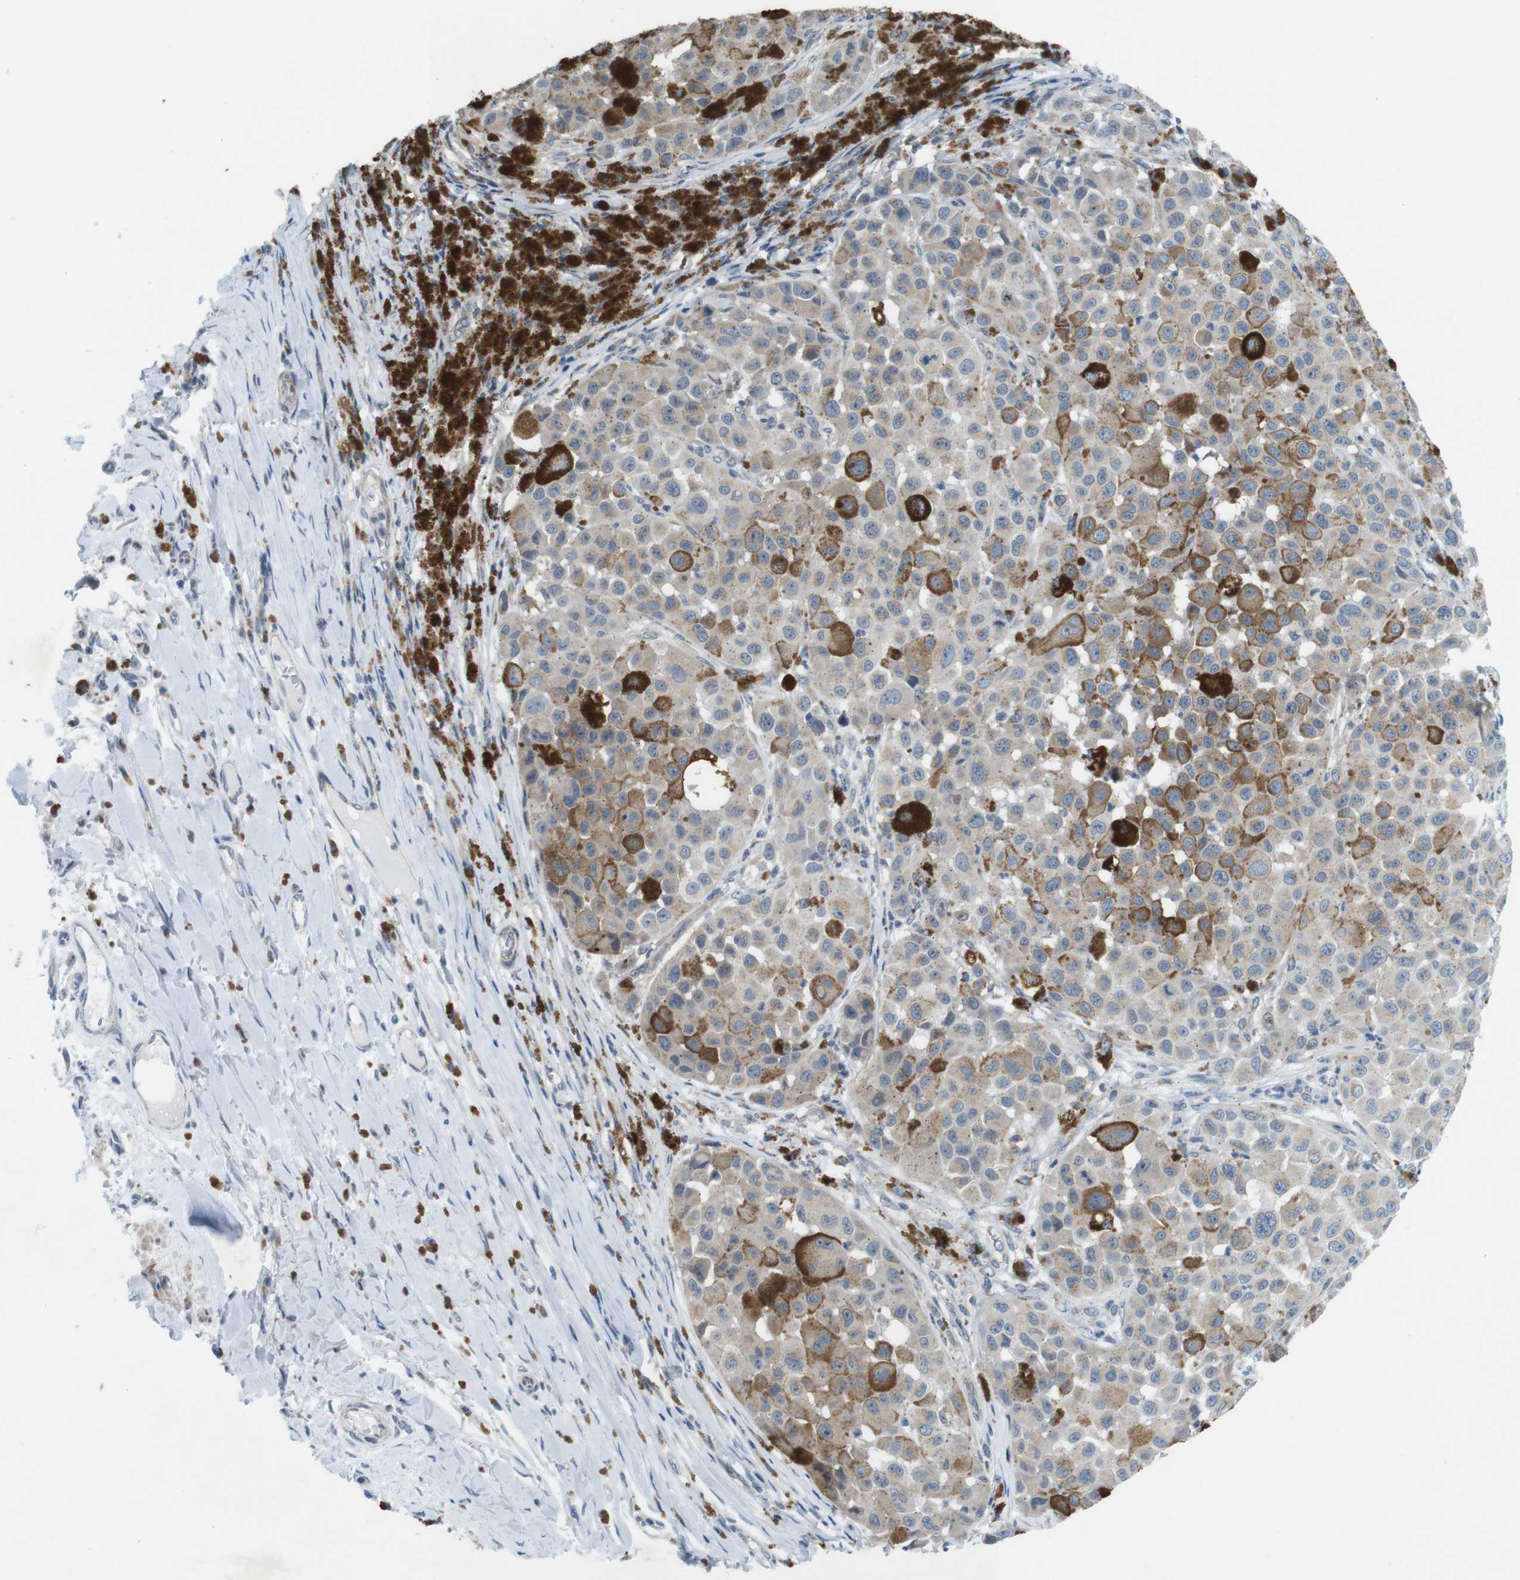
{"staining": {"intensity": "weak", "quantity": ">75%", "location": "cytoplasmic/membranous"}, "tissue": "melanoma", "cell_type": "Tumor cells", "image_type": "cancer", "snomed": [{"axis": "morphology", "description": "Malignant melanoma, NOS"}, {"axis": "topography", "description": "Skin"}], "caption": "Brown immunohistochemical staining in melanoma reveals weak cytoplasmic/membranous positivity in about >75% of tumor cells.", "gene": "TYW1", "patient": {"sex": "male", "age": 96}}